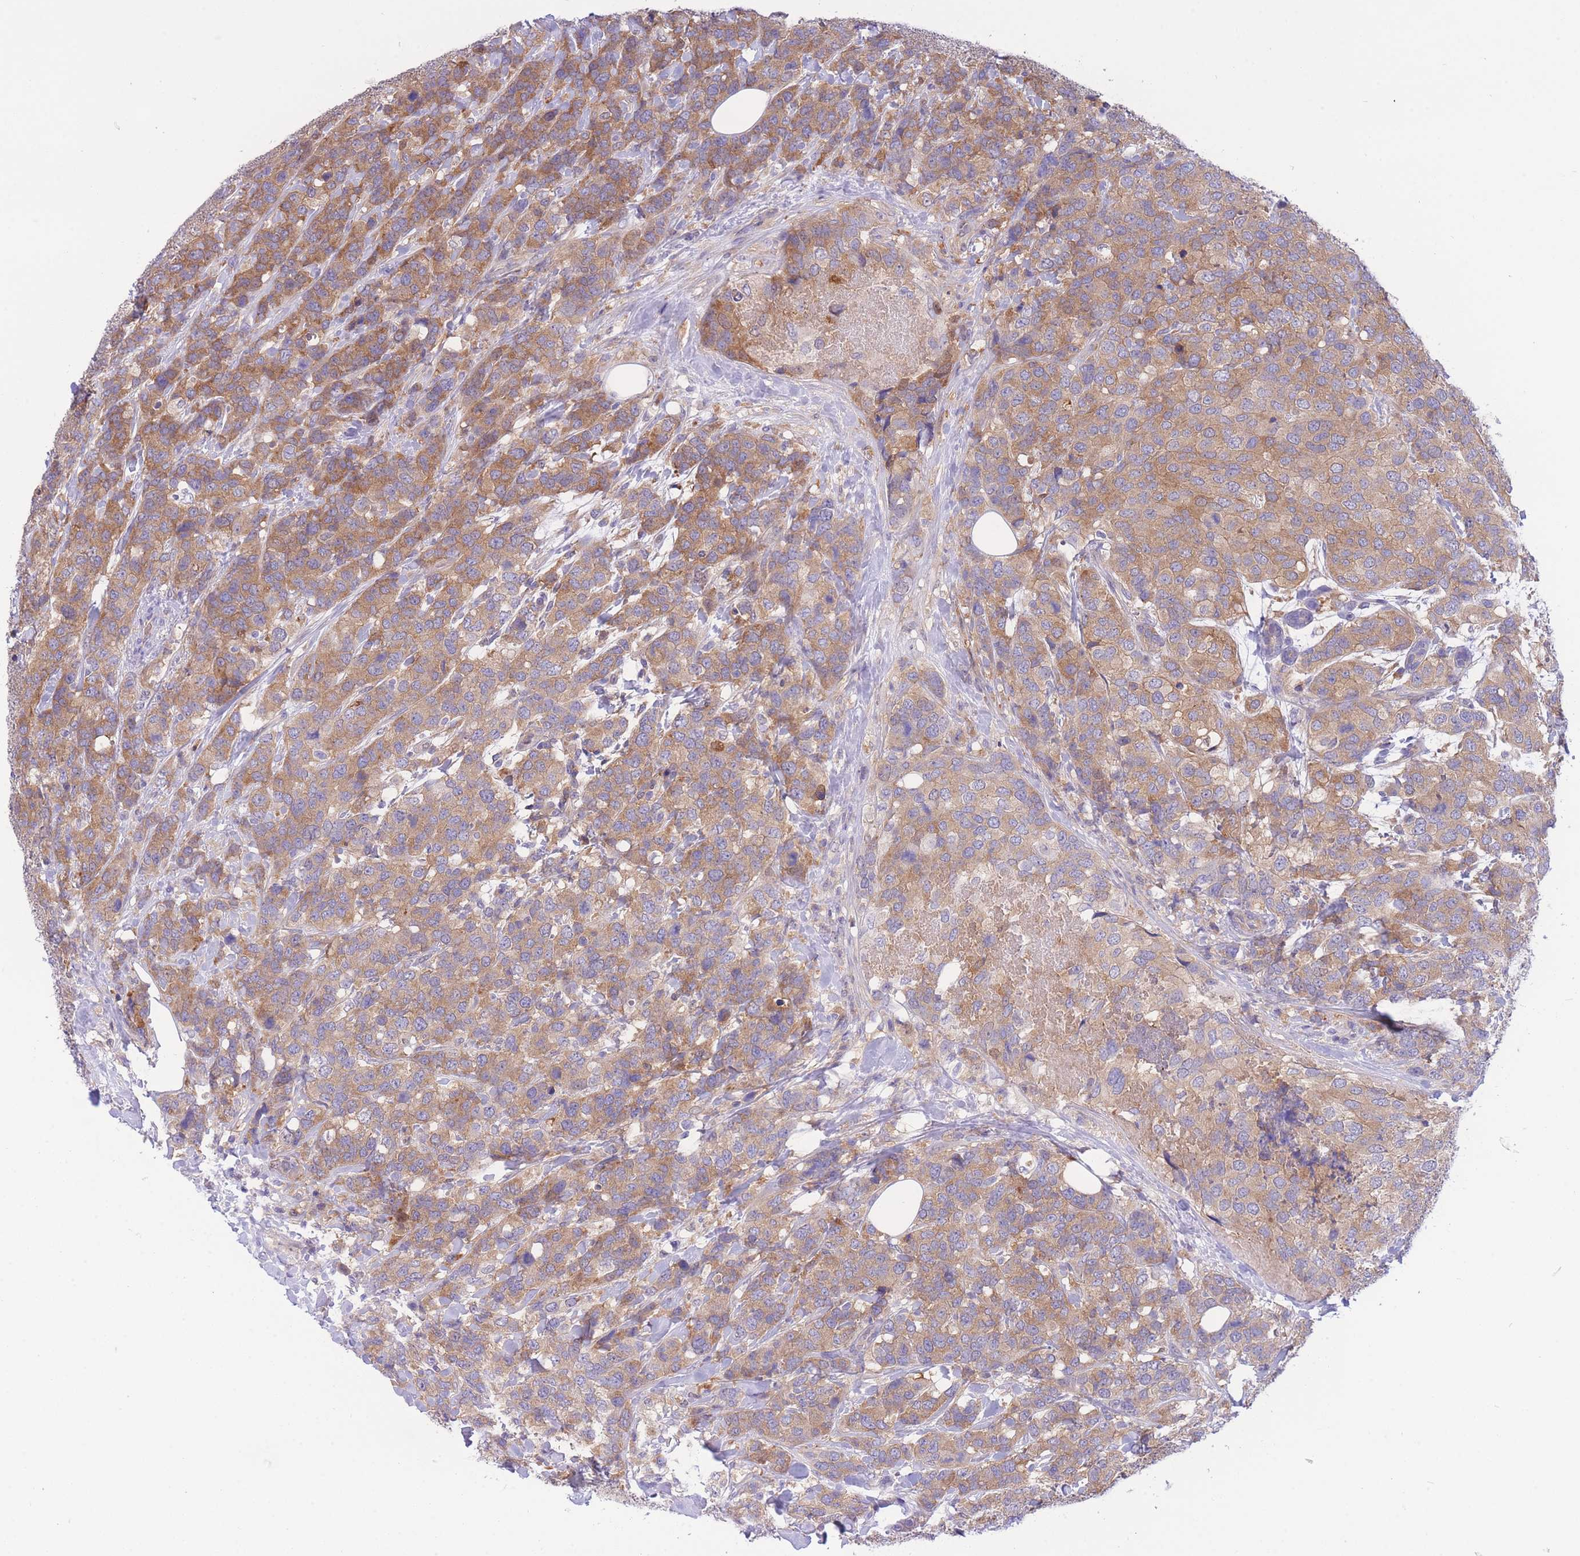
{"staining": {"intensity": "moderate", "quantity": ">75%", "location": "cytoplasmic/membranous"}, "tissue": "breast cancer", "cell_type": "Tumor cells", "image_type": "cancer", "snomed": [{"axis": "morphology", "description": "Lobular carcinoma"}, {"axis": "topography", "description": "Breast"}], "caption": "About >75% of tumor cells in human breast lobular carcinoma reveal moderate cytoplasmic/membranous protein positivity as visualized by brown immunohistochemical staining.", "gene": "NAMPT", "patient": {"sex": "female", "age": 59}}